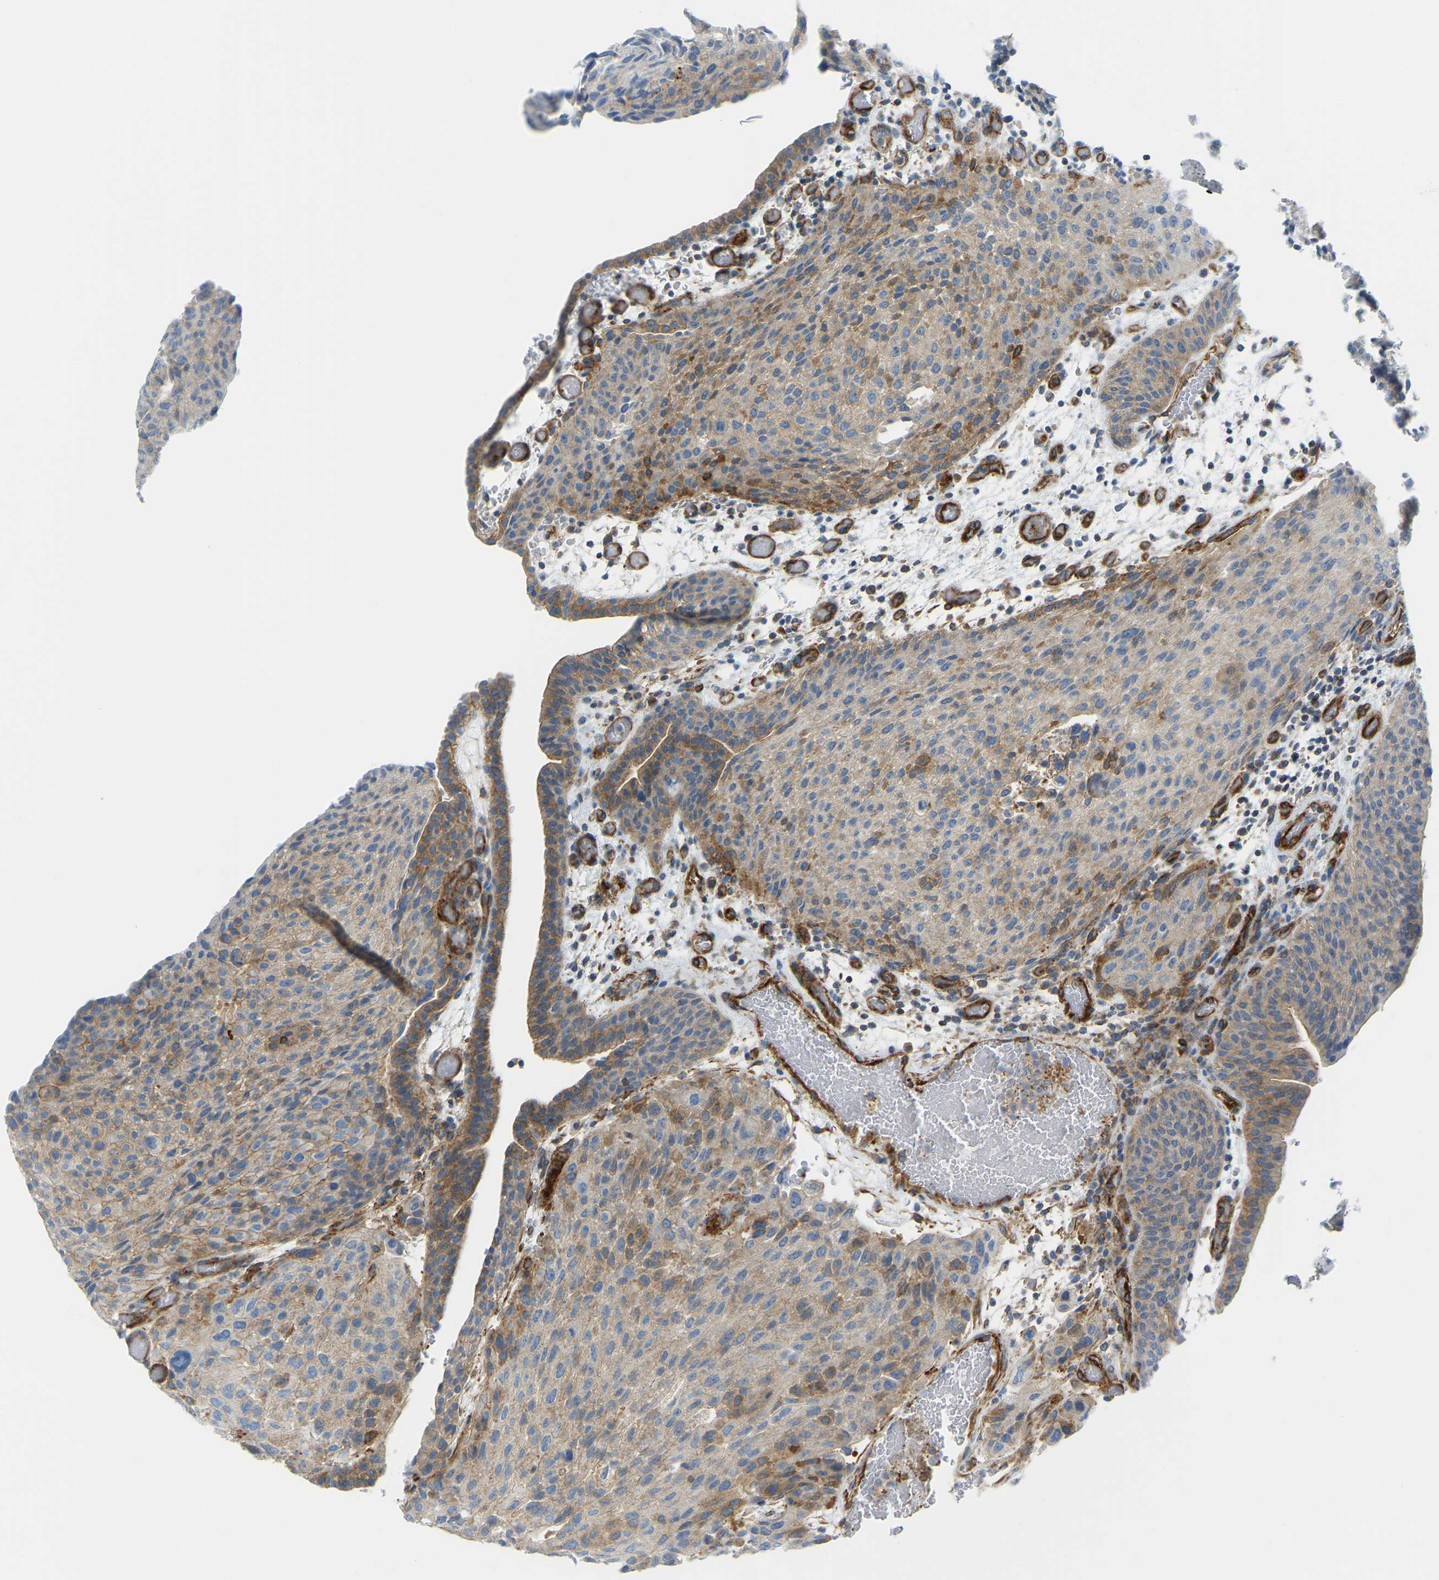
{"staining": {"intensity": "moderate", "quantity": ">75%", "location": "cytoplasmic/membranous"}, "tissue": "urothelial cancer", "cell_type": "Tumor cells", "image_type": "cancer", "snomed": [{"axis": "morphology", "description": "Urothelial carcinoma, Low grade"}, {"axis": "morphology", "description": "Urothelial carcinoma, High grade"}, {"axis": "topography", "description": "Urinary bladder"}], "caption": "This image reveals immunohistochemistry (IHC) staining of human high-grade urothelial carcinoma, with medium moderate cytoplasmic/membranous staining in approximately >75% of tumor cells.", "gene": "MYL3", "patient": {"sex": "male", "age": 35}}